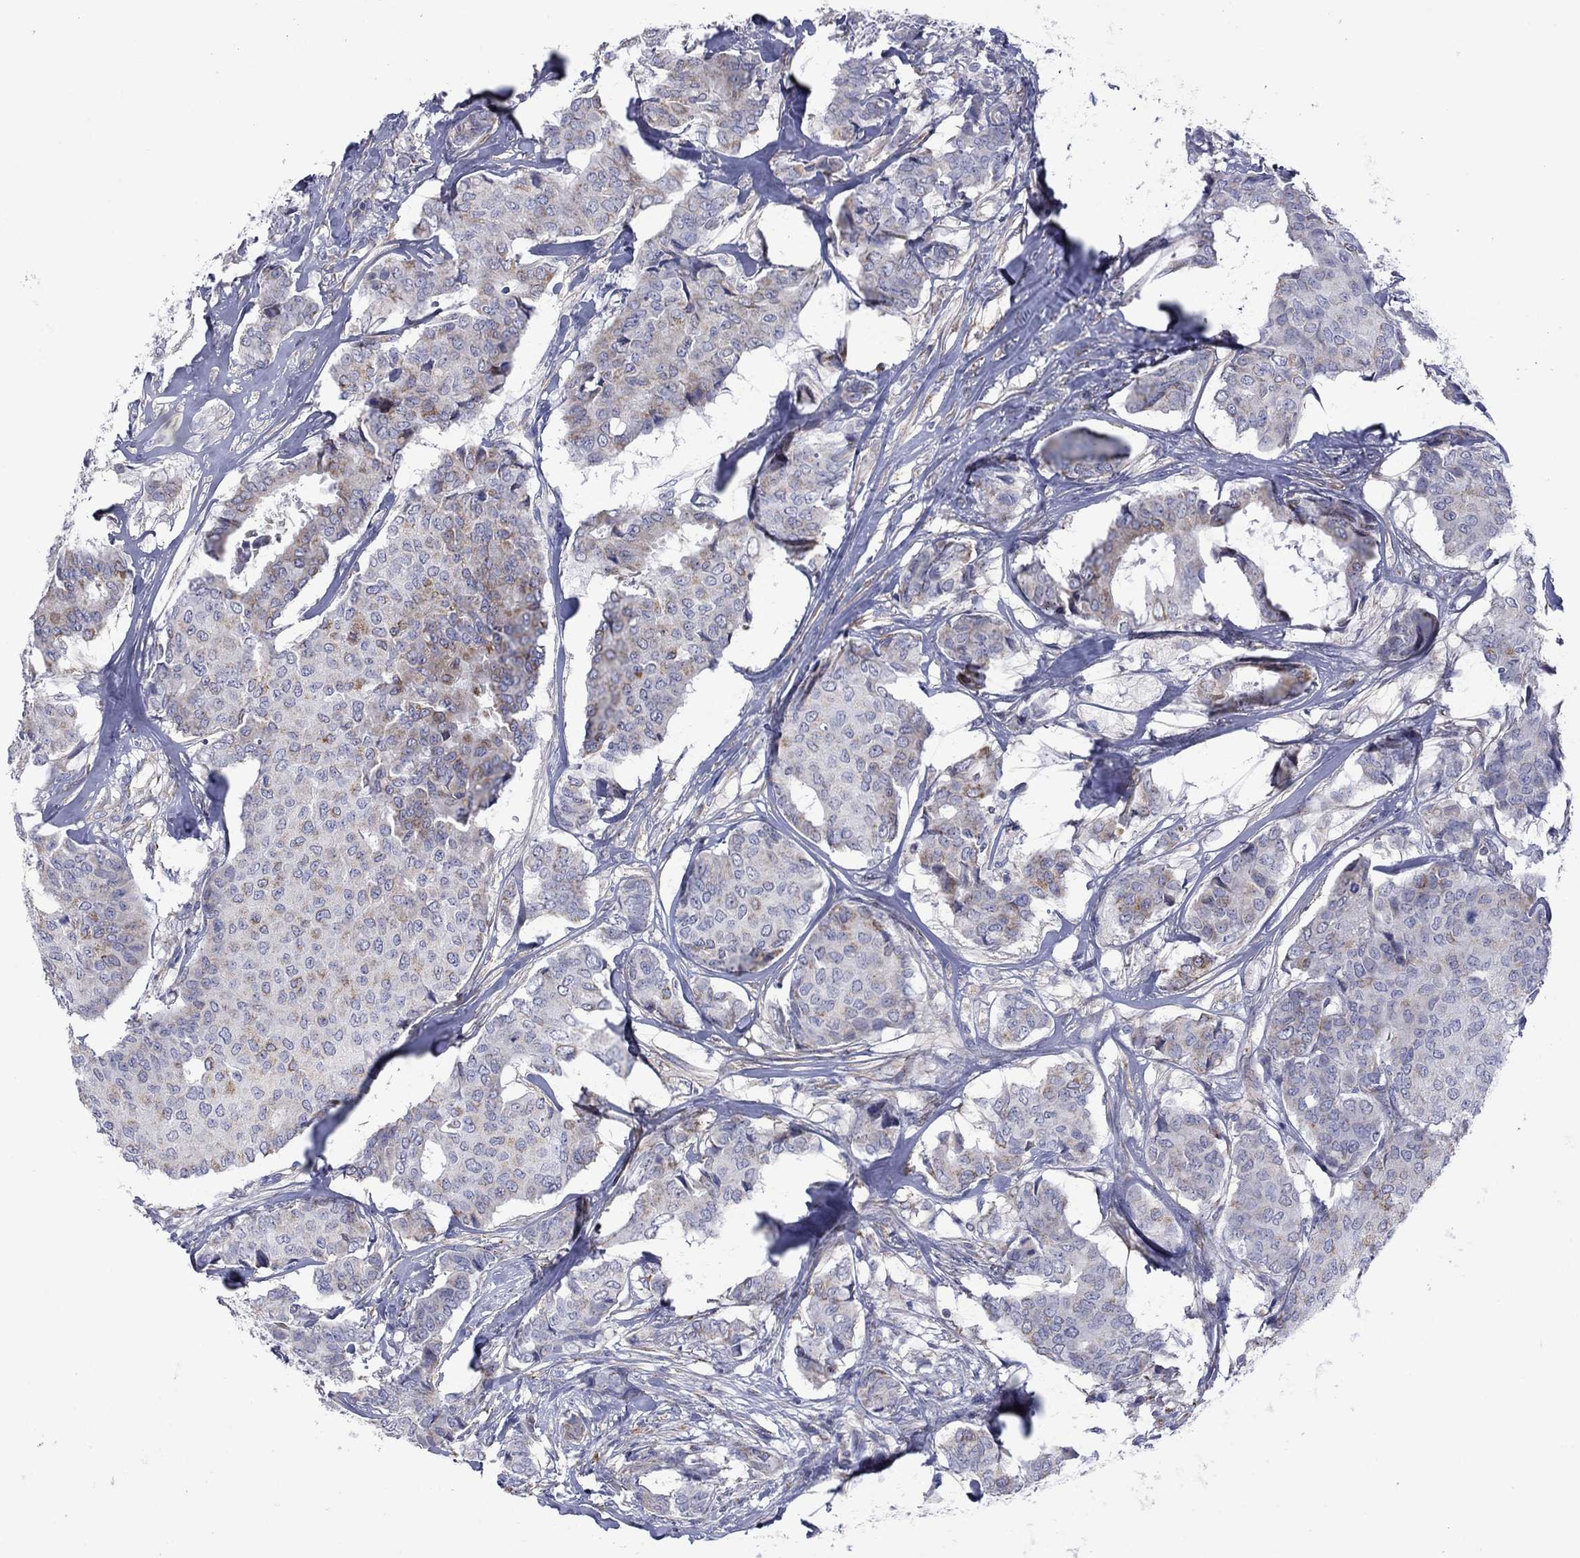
{"staining": {"intensity": "moderate", "quantity": "<25%", "location": "cytoplasmic/membranous"}, "tissue": "breast cancer", "cell_type": "Tumor cells", "image_type": "cancer", "snomed": [{"axis": "morphology", "description": "Duct carcinoma"}, {"axis": "topography", "description": "Breast"}], "caption": "Human breast infiltrating ductal carcinoma stained with a protein marker reveals moderate staining in tumor cells.", "gene": "CISD1", "patient": {"sex": "female", "age": 75}}